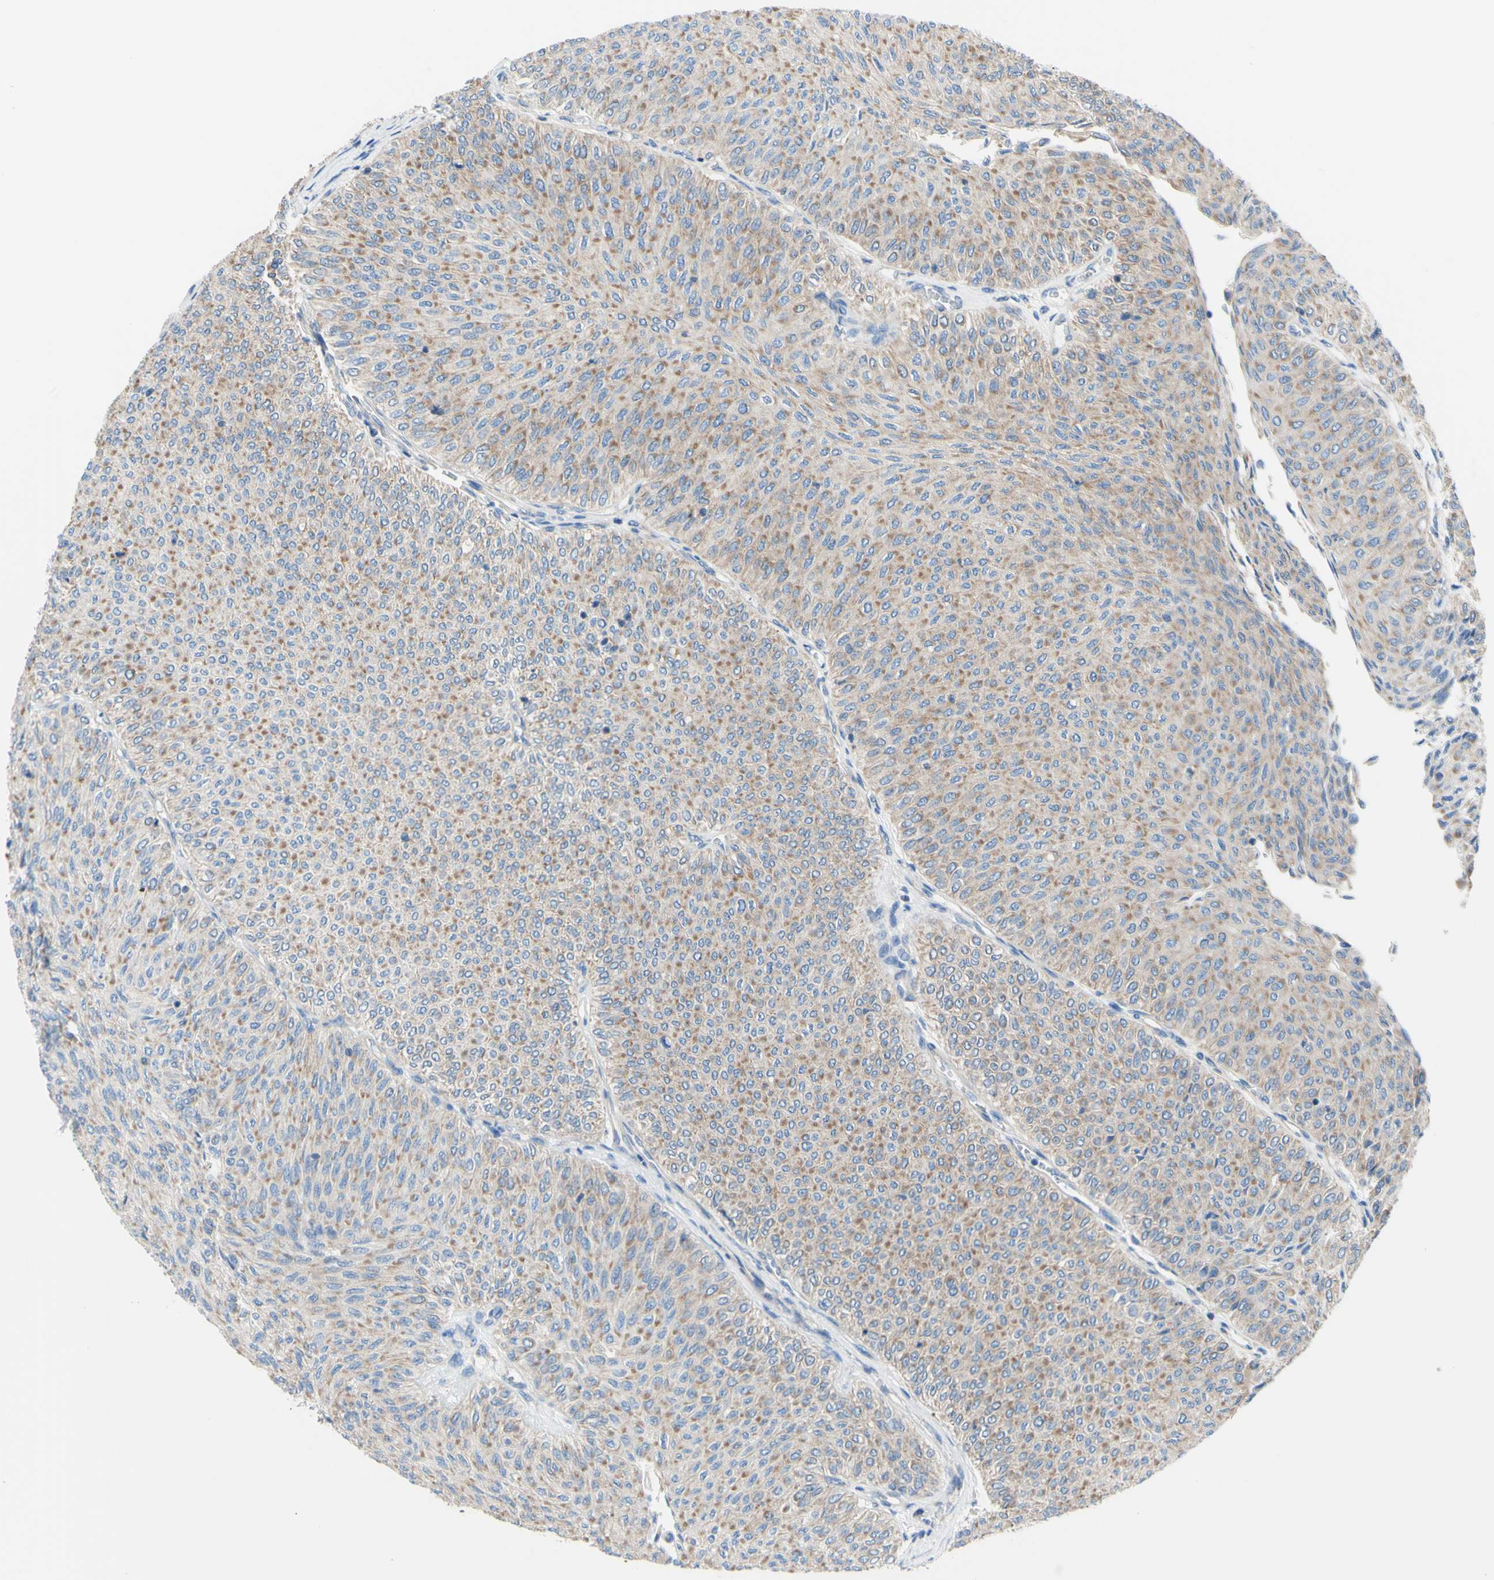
{"staining": {"intensity": "moderate", "quantity": ">75%", "location": "cytoplasmic/membranous"}, "tissue": "urothelial cancer", "cell_type": "Tumor cells", "image_type": "cancer", "snomed": [{"axis": "morphology", "description": "Urothelial carcinoma, Low grade"}, {"axis": "topography", "description": "Urinary bladder"}], "caption": "IHC (DAB (3,3'-diaminobenzidine)) staining of low-grade urothelial carcinoma demonstrates moderate cytoplasmic/membranous protein staining in about >75% of tumor cells. Nuclei are stained in blue.", "gene": "RETREG2", "patient": {"sex": "male", "age": 78}}